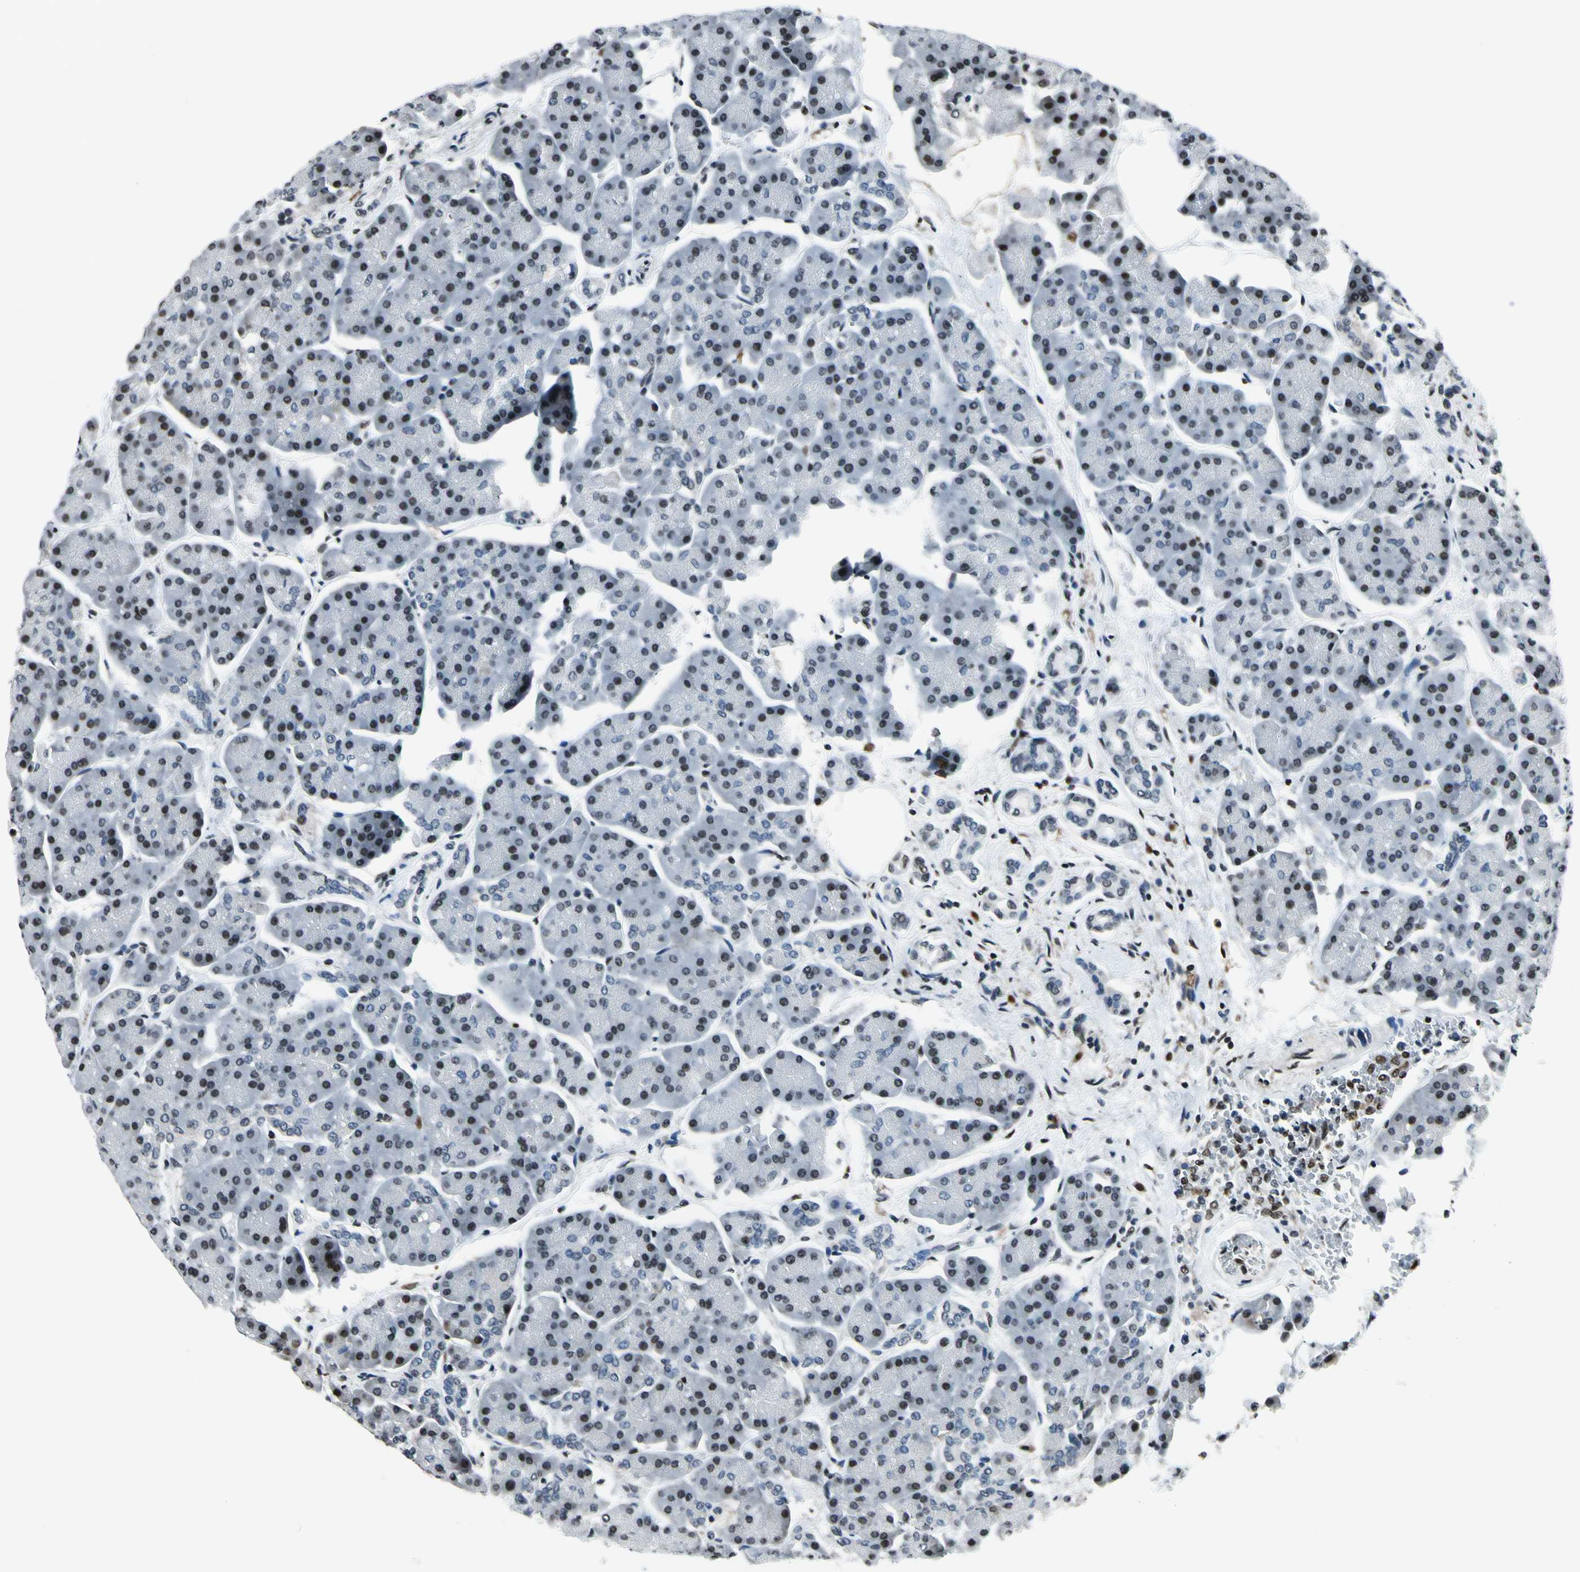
{"staining": {"intensity": "weak", "quantity": "25%-75%", "location": "nuclear"}, "tissue": "pancreas", "cell_type": "Exocrine glandular cells", "image_type": "normal", "snomed": [{"axis": "morphology", "description": "Normal tissue, NOS"}, {"axis": "topography", "description": "Pancreas"}], "caption": "The micrograph reveals staining of unremarkable pancreas, revealing weak nuclear protein expression (brown color) within exocrine glandular cells. The protein of interest is stained brown, and the nuclei are stained in blue (DAB IHC with brightfield microscopy, high magnification).", "gene": "RECQL", "patient": {"sex": "female", "age": 70}}